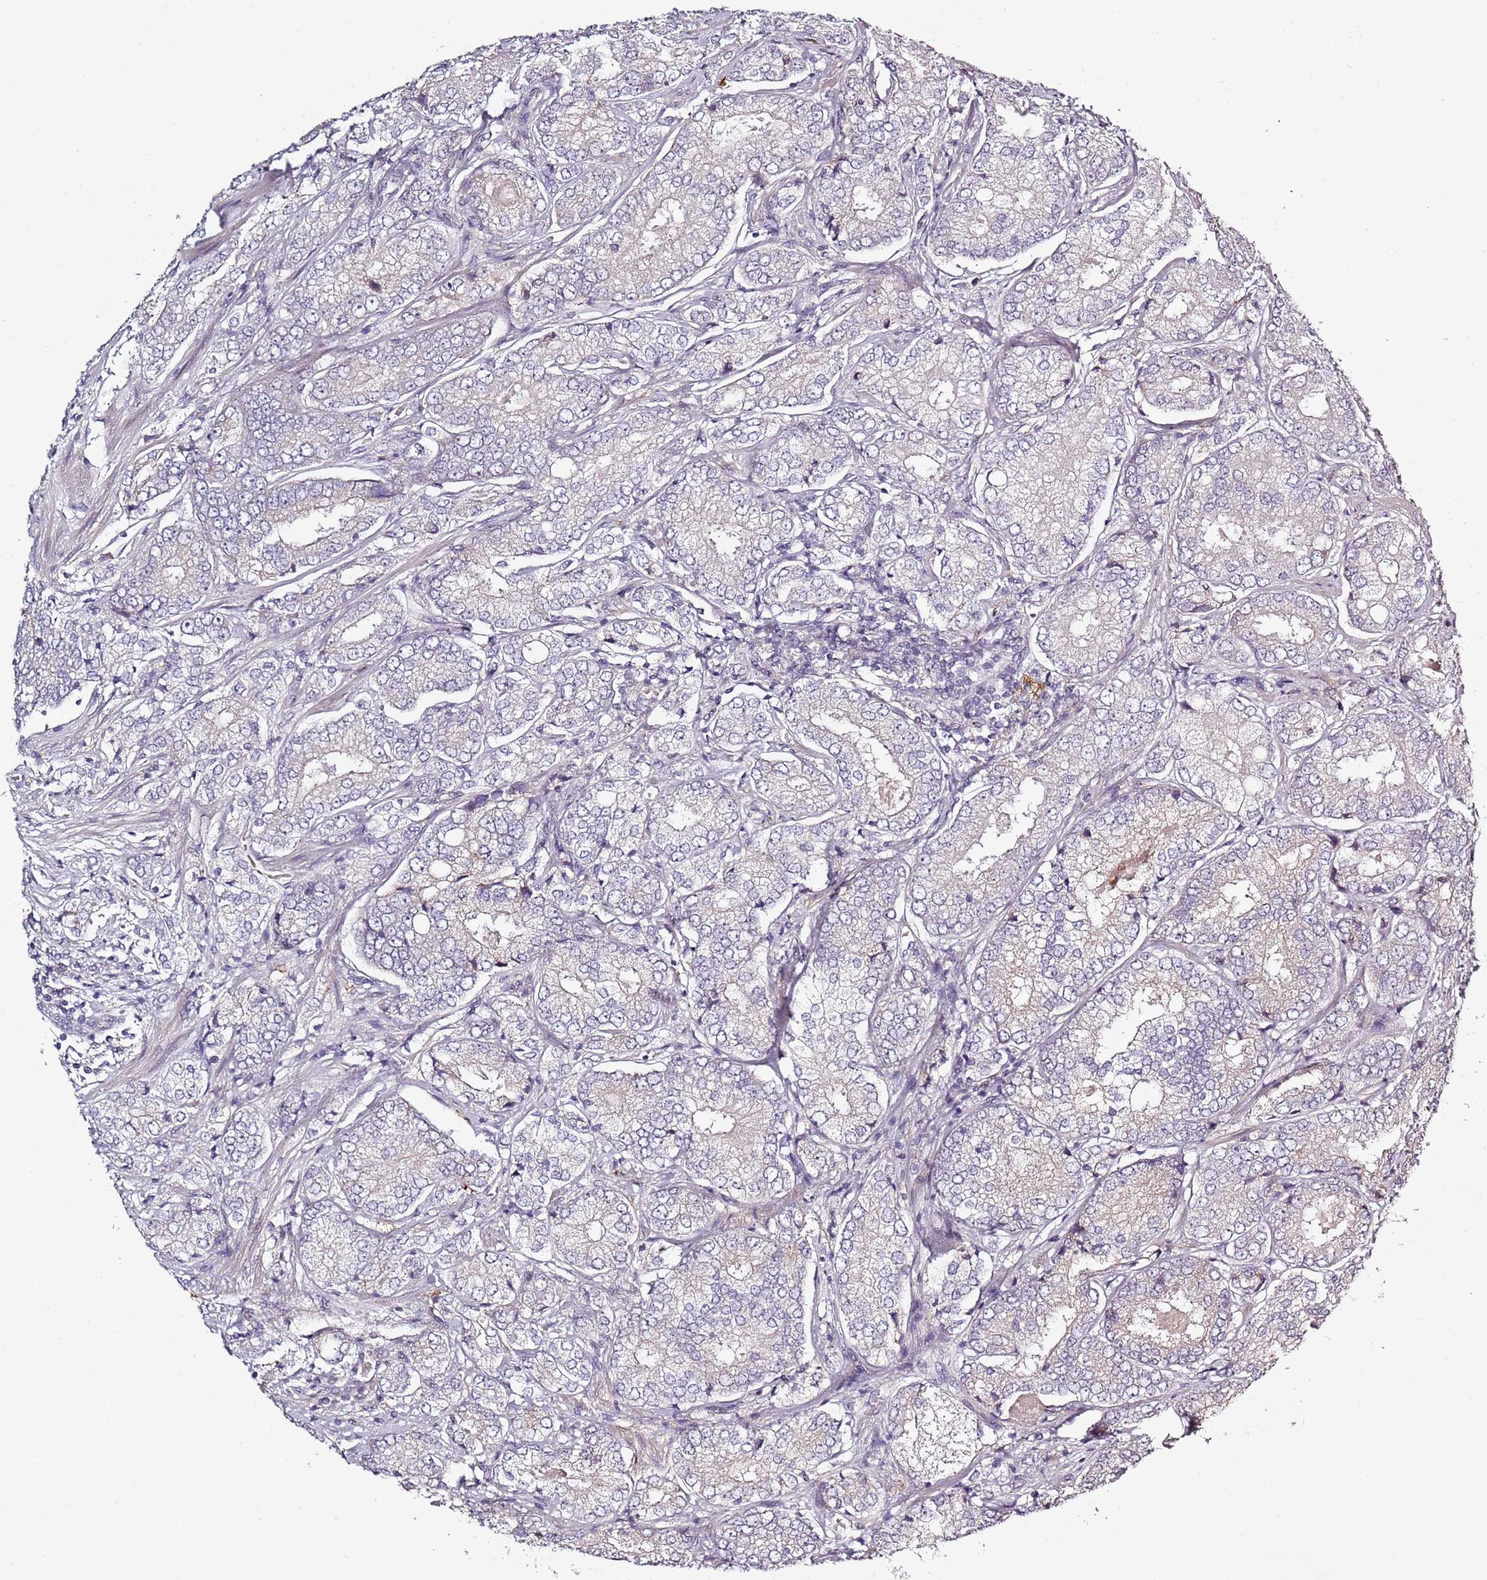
{"staining": {"intensity": "negative", "quantity": "none", "location": "none"}, "tissue": "prostate cancer", "cell_type": "Tumor cells", "image_type": "cancer", "snomed": [{"axis": "morphology", "description": "Adenocarcinoma, High grade"}, {"axis": "topography", "description": "Prostate"}], "caption": "Immunohistochemistry (IHC) micrograph of human prostate adenocarcinoma (high-grade) stained for a protein (brown), which reveals no staining in tumor cells. (Immunohistochemistry (IHC), brightfield microscopy, high magnification).", "gene": "CC2D2B", "patient": {"sex": "male", "age": 63}}